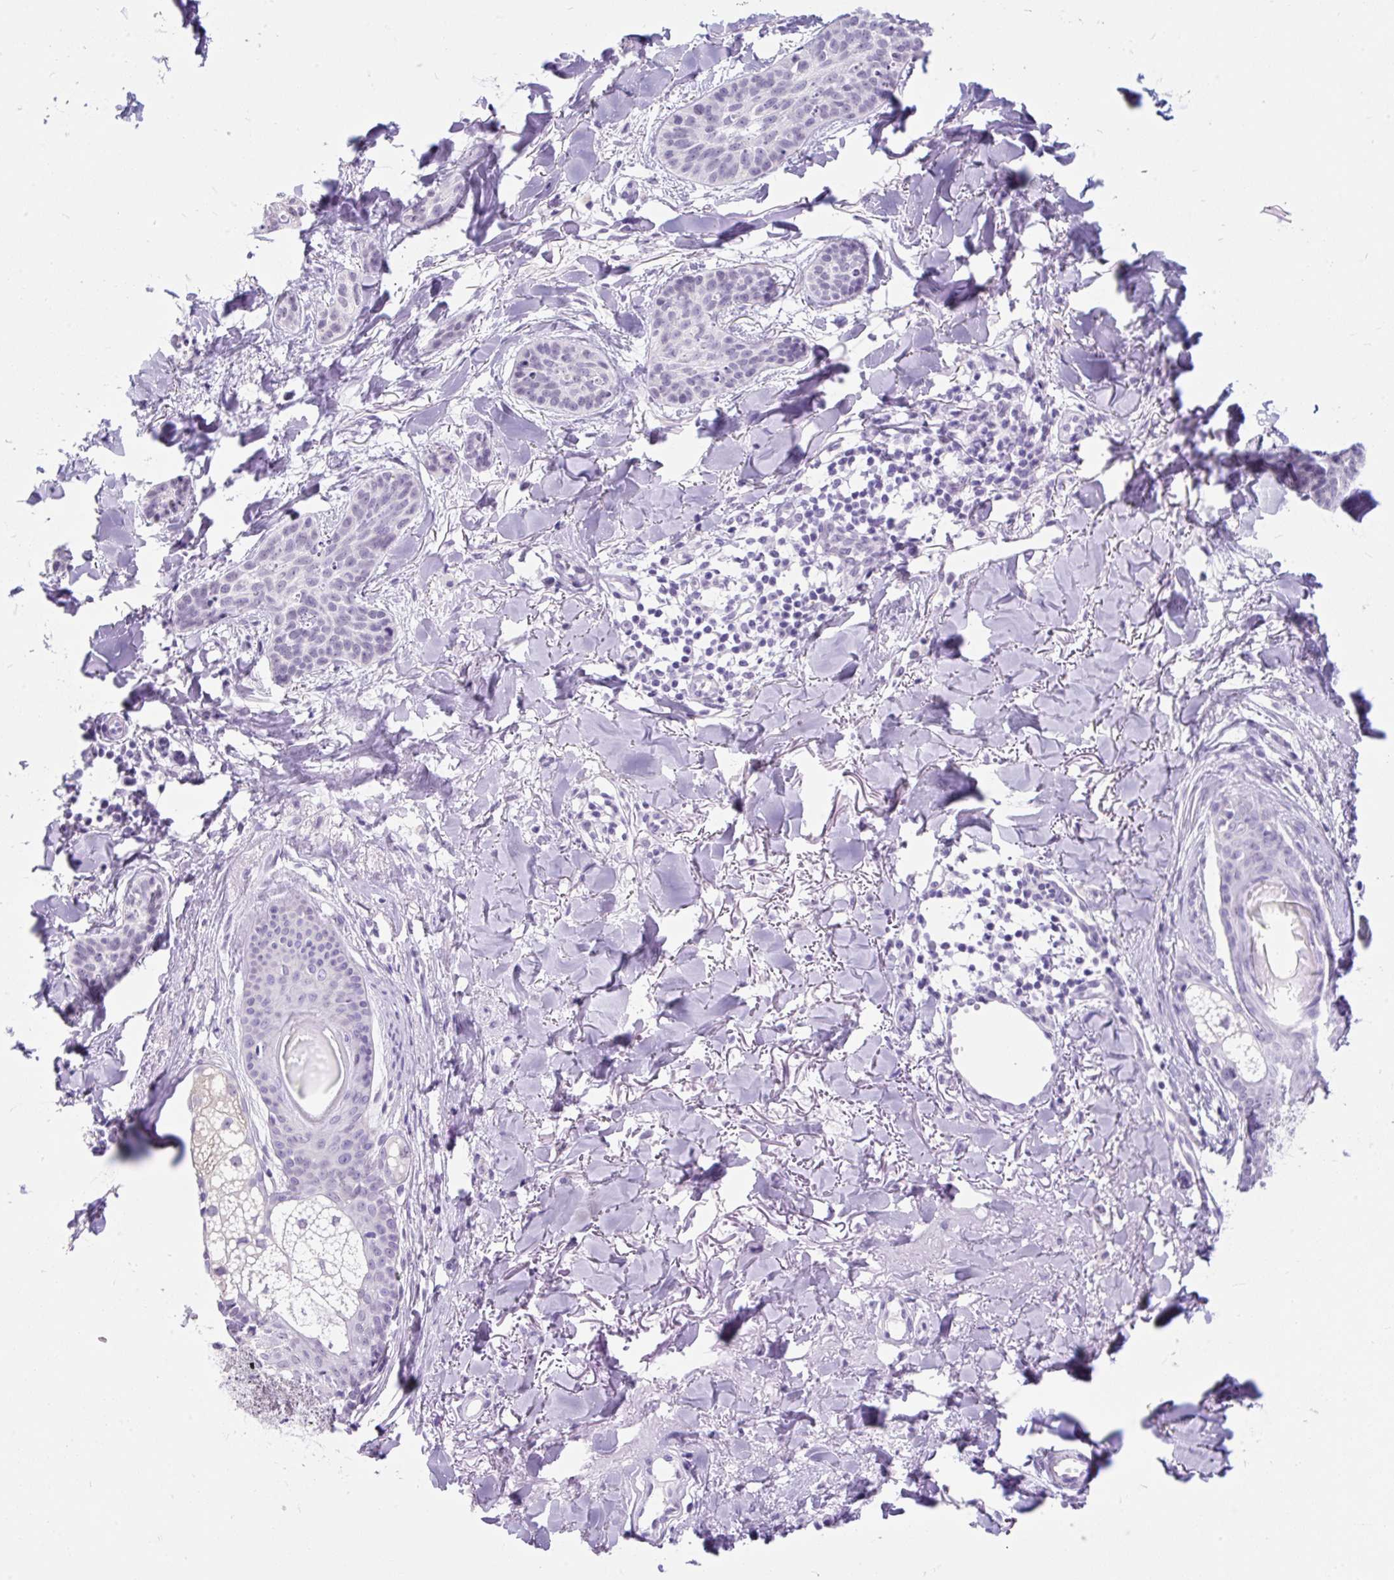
{"staining": {"intensity": "negative", "quantity": "none", "location": "none"}, "tissue": "skin cancer", "cell_type": "Tumor cells", "image_type": "cancer", "snomed": [{"axis": "morphology", "description": "Basal cell carcinoma"}, {"axis": "topography", "description": "Skin"}], "caption": "An IHC histopathology image of basal cell carcinoma (skin) is shown. There is no staining in tumor cells of basal cell carcinoma (skin).", "gene": "SCGB1A1", "patient": {"sex": "male", "age": 52}}